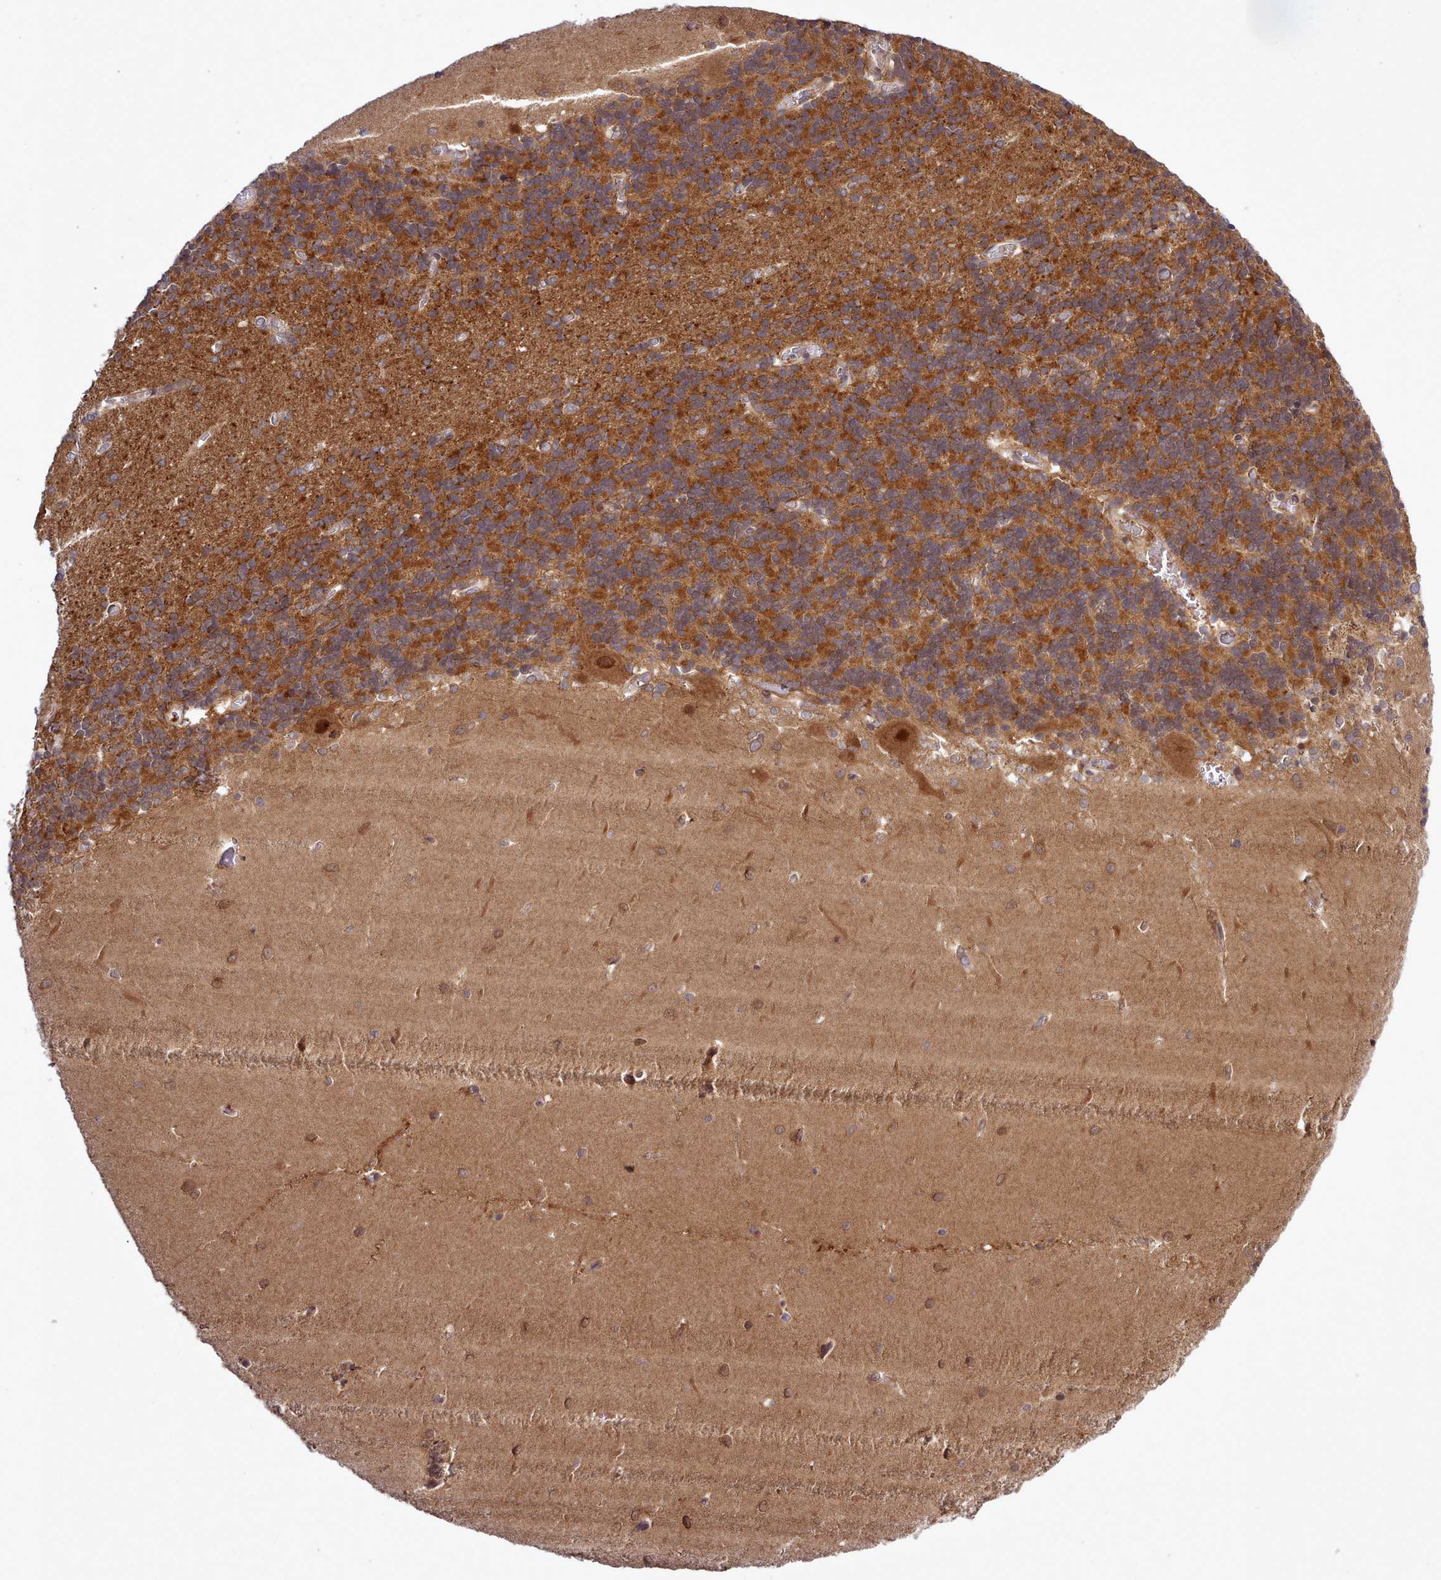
{"staining": {"intensity": "strong", "quantity": "25%-75%", "location": "cytoplasmic/membranous"}, "tissue": "cerebellum", "cell_type": "Cells in granular layer", "image_type": "normal", "snomed": [{"axis": "morphology", "description": "Normal tissue, NOS"}, {"axis": "topography", "description": "Cerebellum"}], "caption": "This histopathology image displays IHC staining of benign human cerebellum, with high strong cytoplasmic/membranous staining in about 25%-75% of cells in granular layer.", "gene": "UBE2G1", "patient": {"sex": "male", "age": 37}}